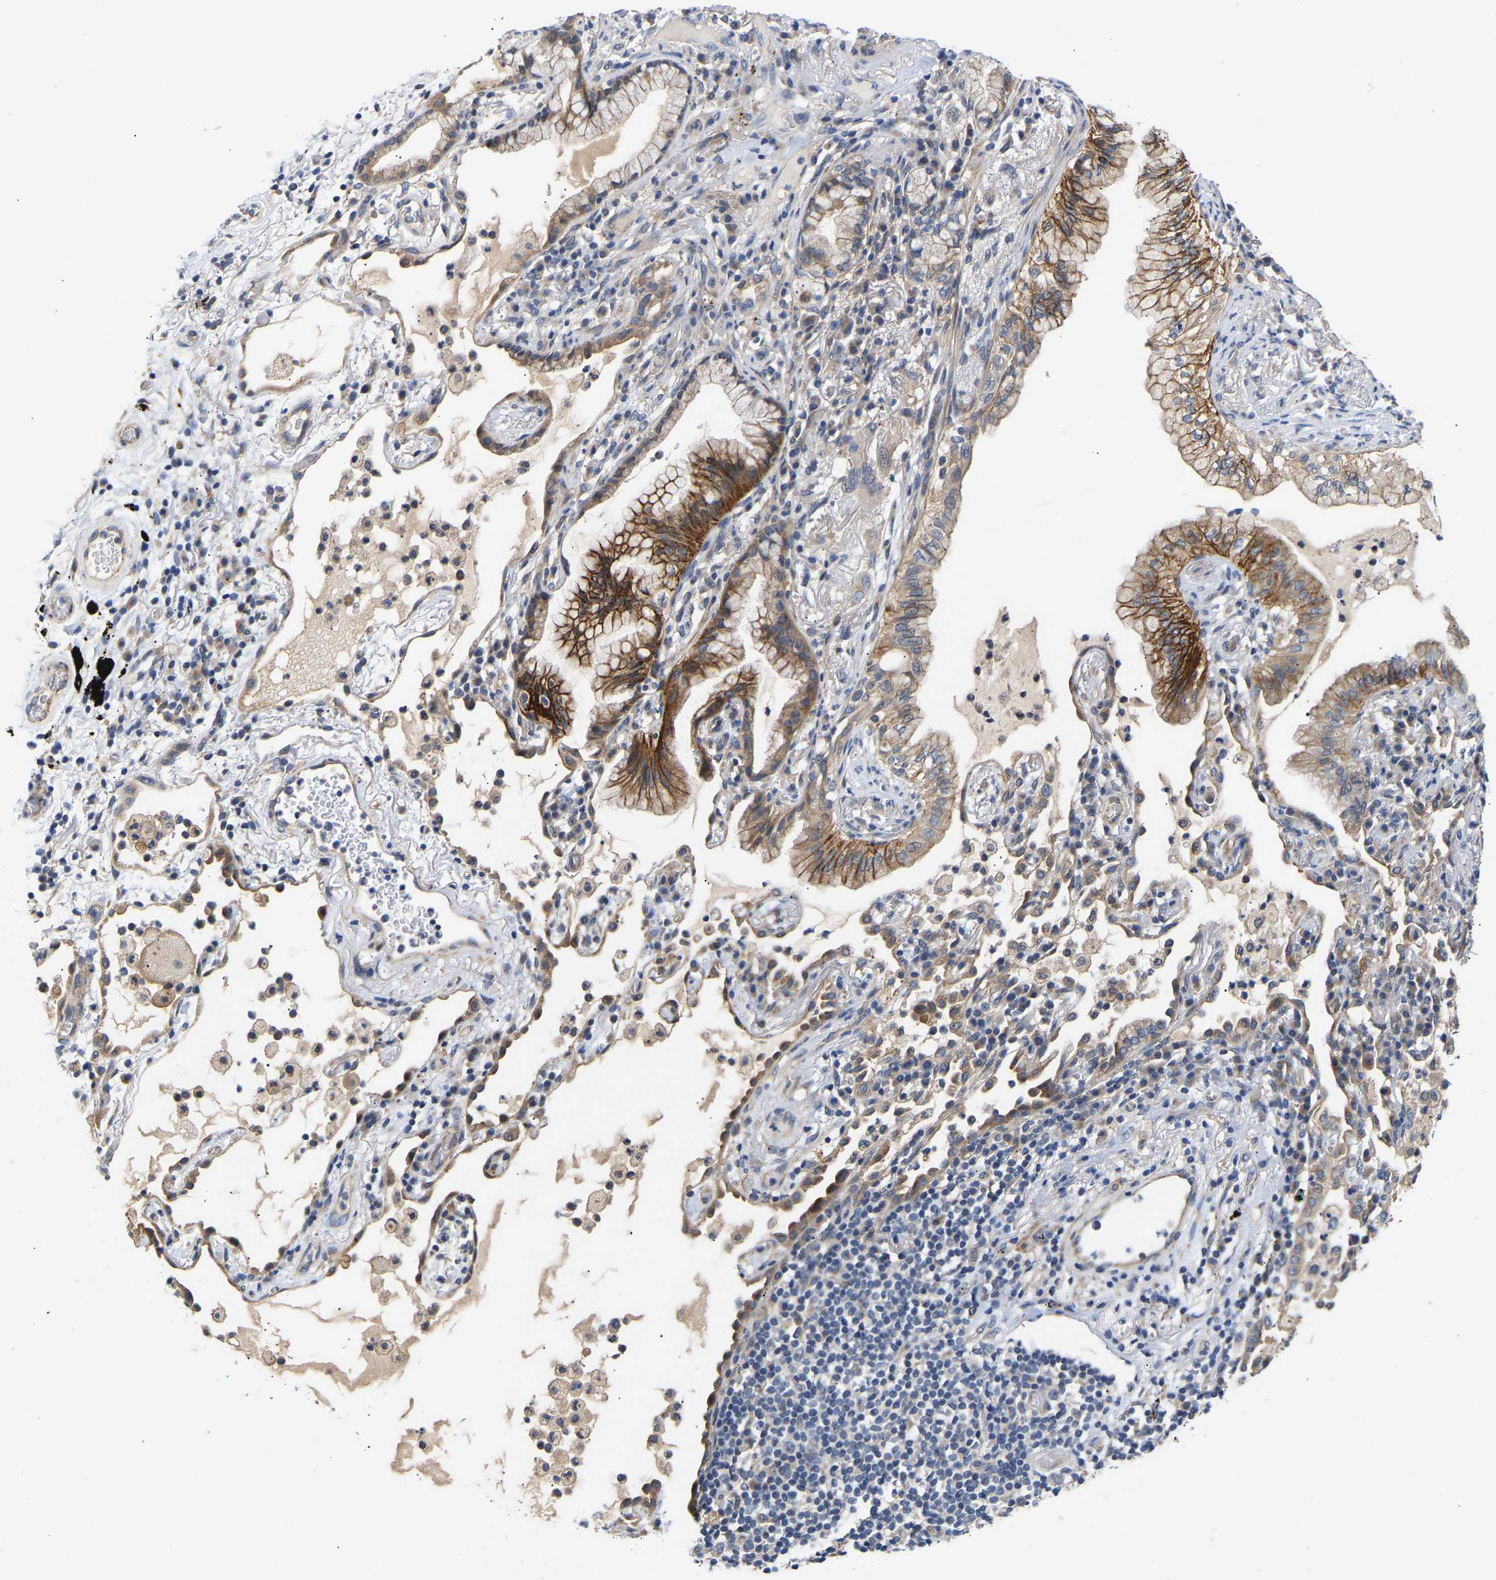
{"staining": {"intensity": "strong", "quantity": "25%-75%", "location": "cytoplasmic/membranous"}, "tissue": "lung cancer", "cell_type": "Tumor cells", "image_type": "cancer", "snomed": [{"axis": "morphology", "description": "Adenocarcinoma, NOS"}, {"axis": "topography", "description": "Lung"}], "caption": "A high-resolution histopathology image shows immunohistochemistry (IHC) staining of lung adenocarcinoma, which exhibits strong cytoplasmic/membranous positivity in about 25%-75% of tumor cells.", "gene": "KASH5", "patient": {"sex": "female", "age": 70}}